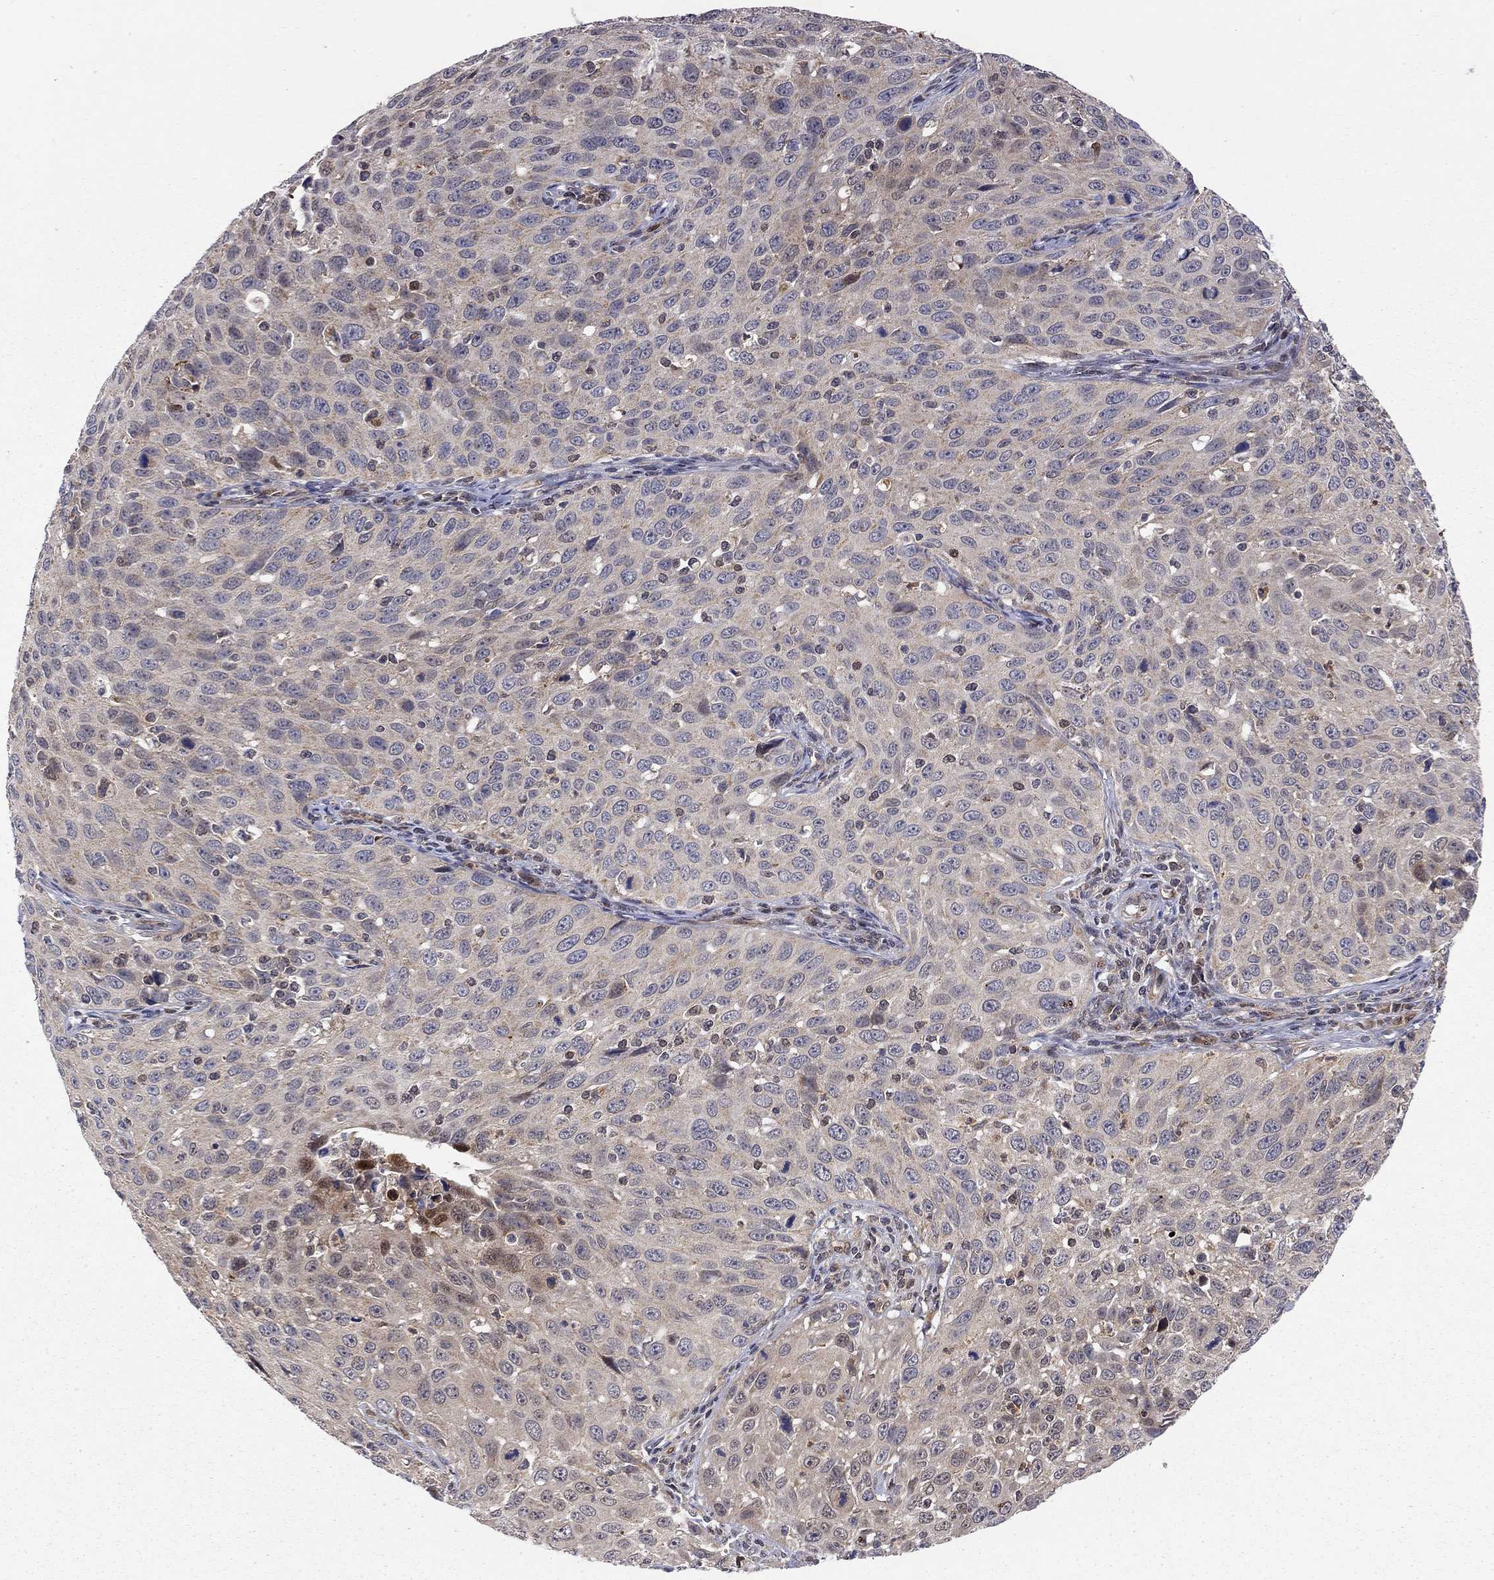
{"staining": {"intensity": "weak", "quantity": "<25%", "location": "nuclear"}, "tissue": "cervical cancer", "cell_type": "Tumor cells", "image_type": "cancer", "snomed": [{"axis": "morphology", "description": "Squamous cell carcinoma, NOS"}, {"axis": "topography", "description": "Cervix"}], "caption": "The histopathology image shows no significant positivity in tumor cells of cervical cancer (squamous cell carcinoma).", "gene": "ELOB", "patient": {"sex": "female", "age": 26}}